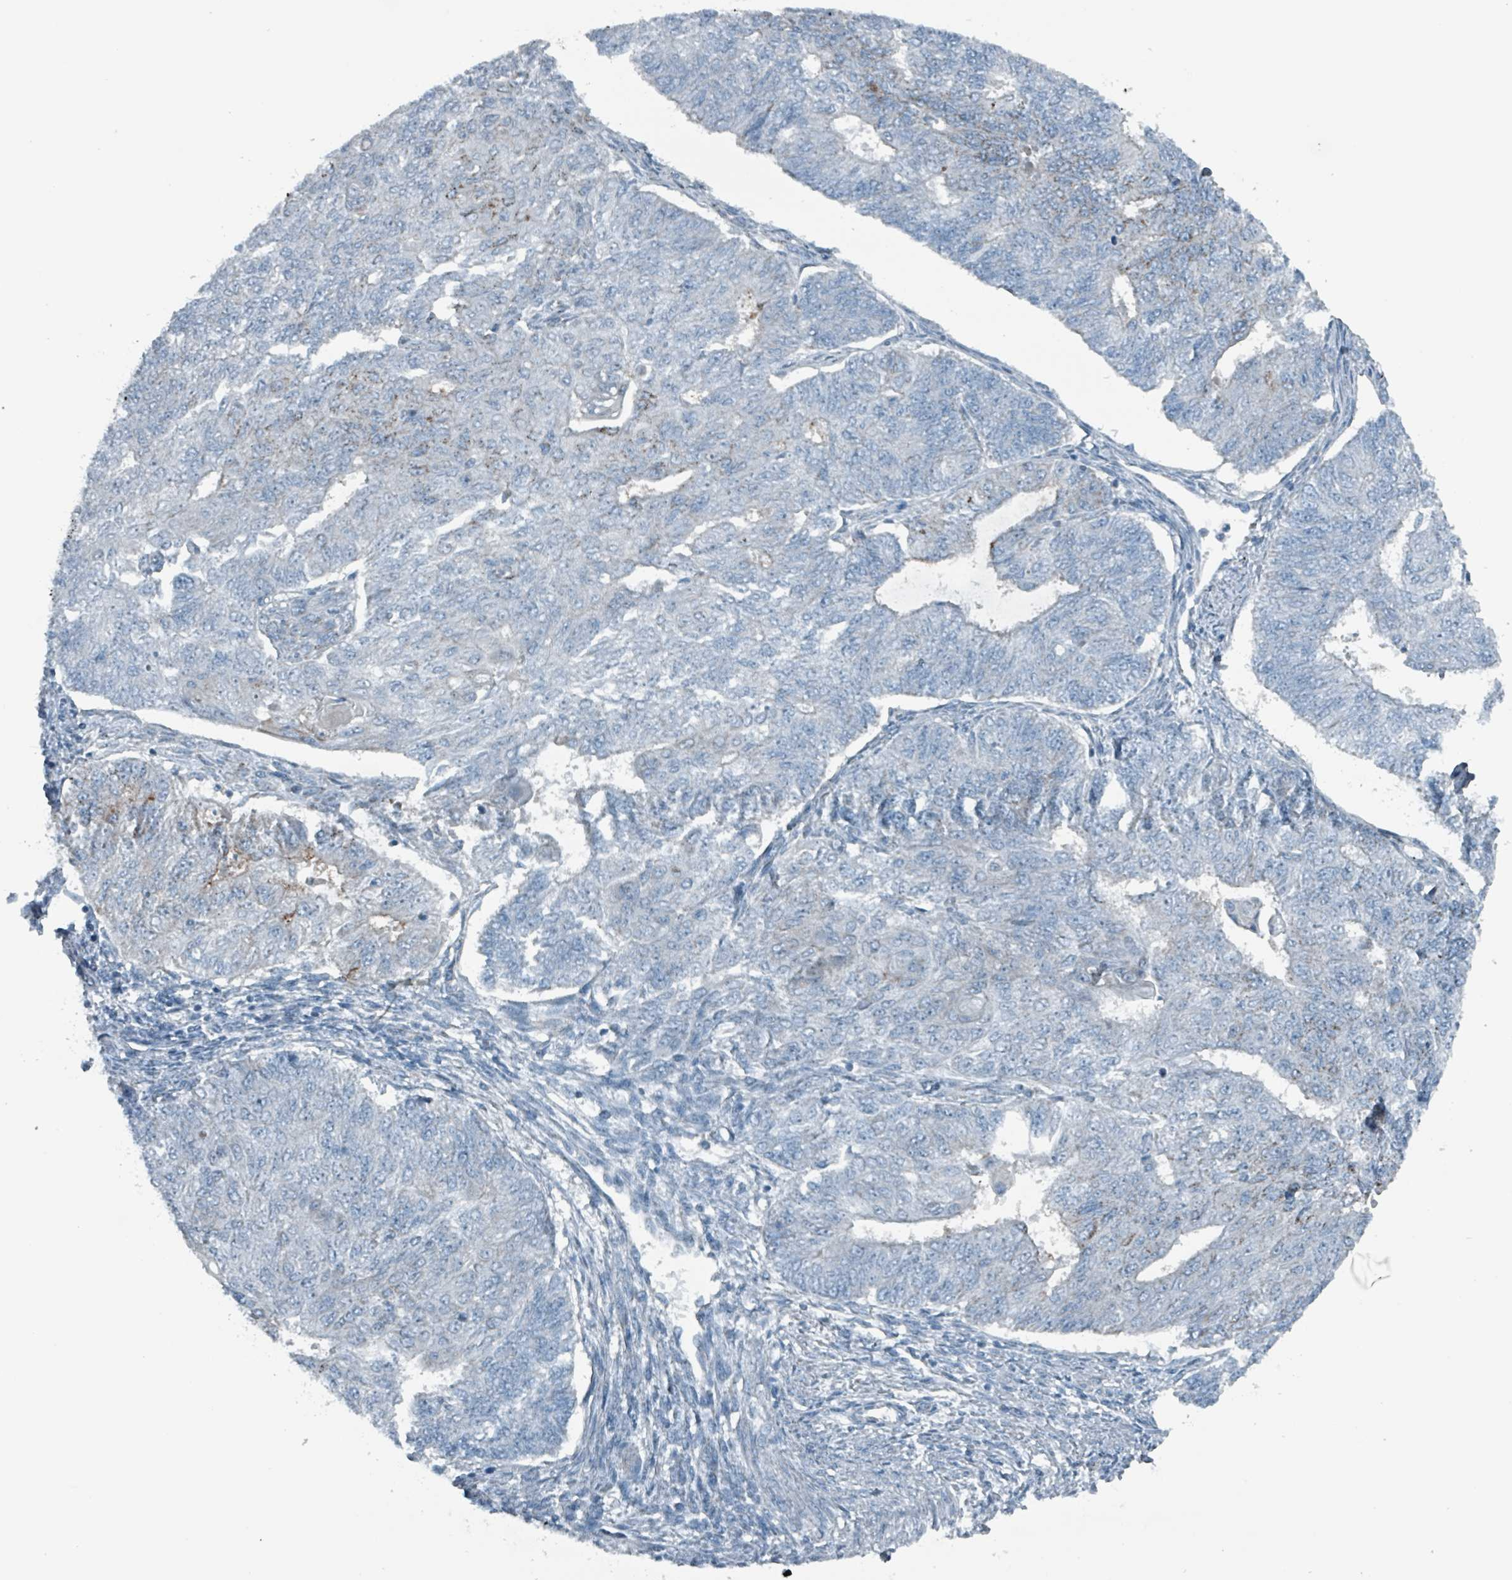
{"staining": {"intensity": "moderate", "quantity": "<25%", "location": "cytoplasmic/membranous"}, "tissue": "endometrial cancer", "cell_type": "Tumor cells", "image_type": "cancer", "snomed": [{"axis": "morphology", "description": "Adenocarcinoma, NOS"}, {"axis": "topography", "description": "Endometrium"}], "caption": "Immunohistochemical staining of endometrial cancer demonstrates low levels of moderate cytoplasmic/membranous protein staining in approximately <25% of tumor cells.", "gene": "ABHD18", "patient": {"sex": "female", "age": 32}}